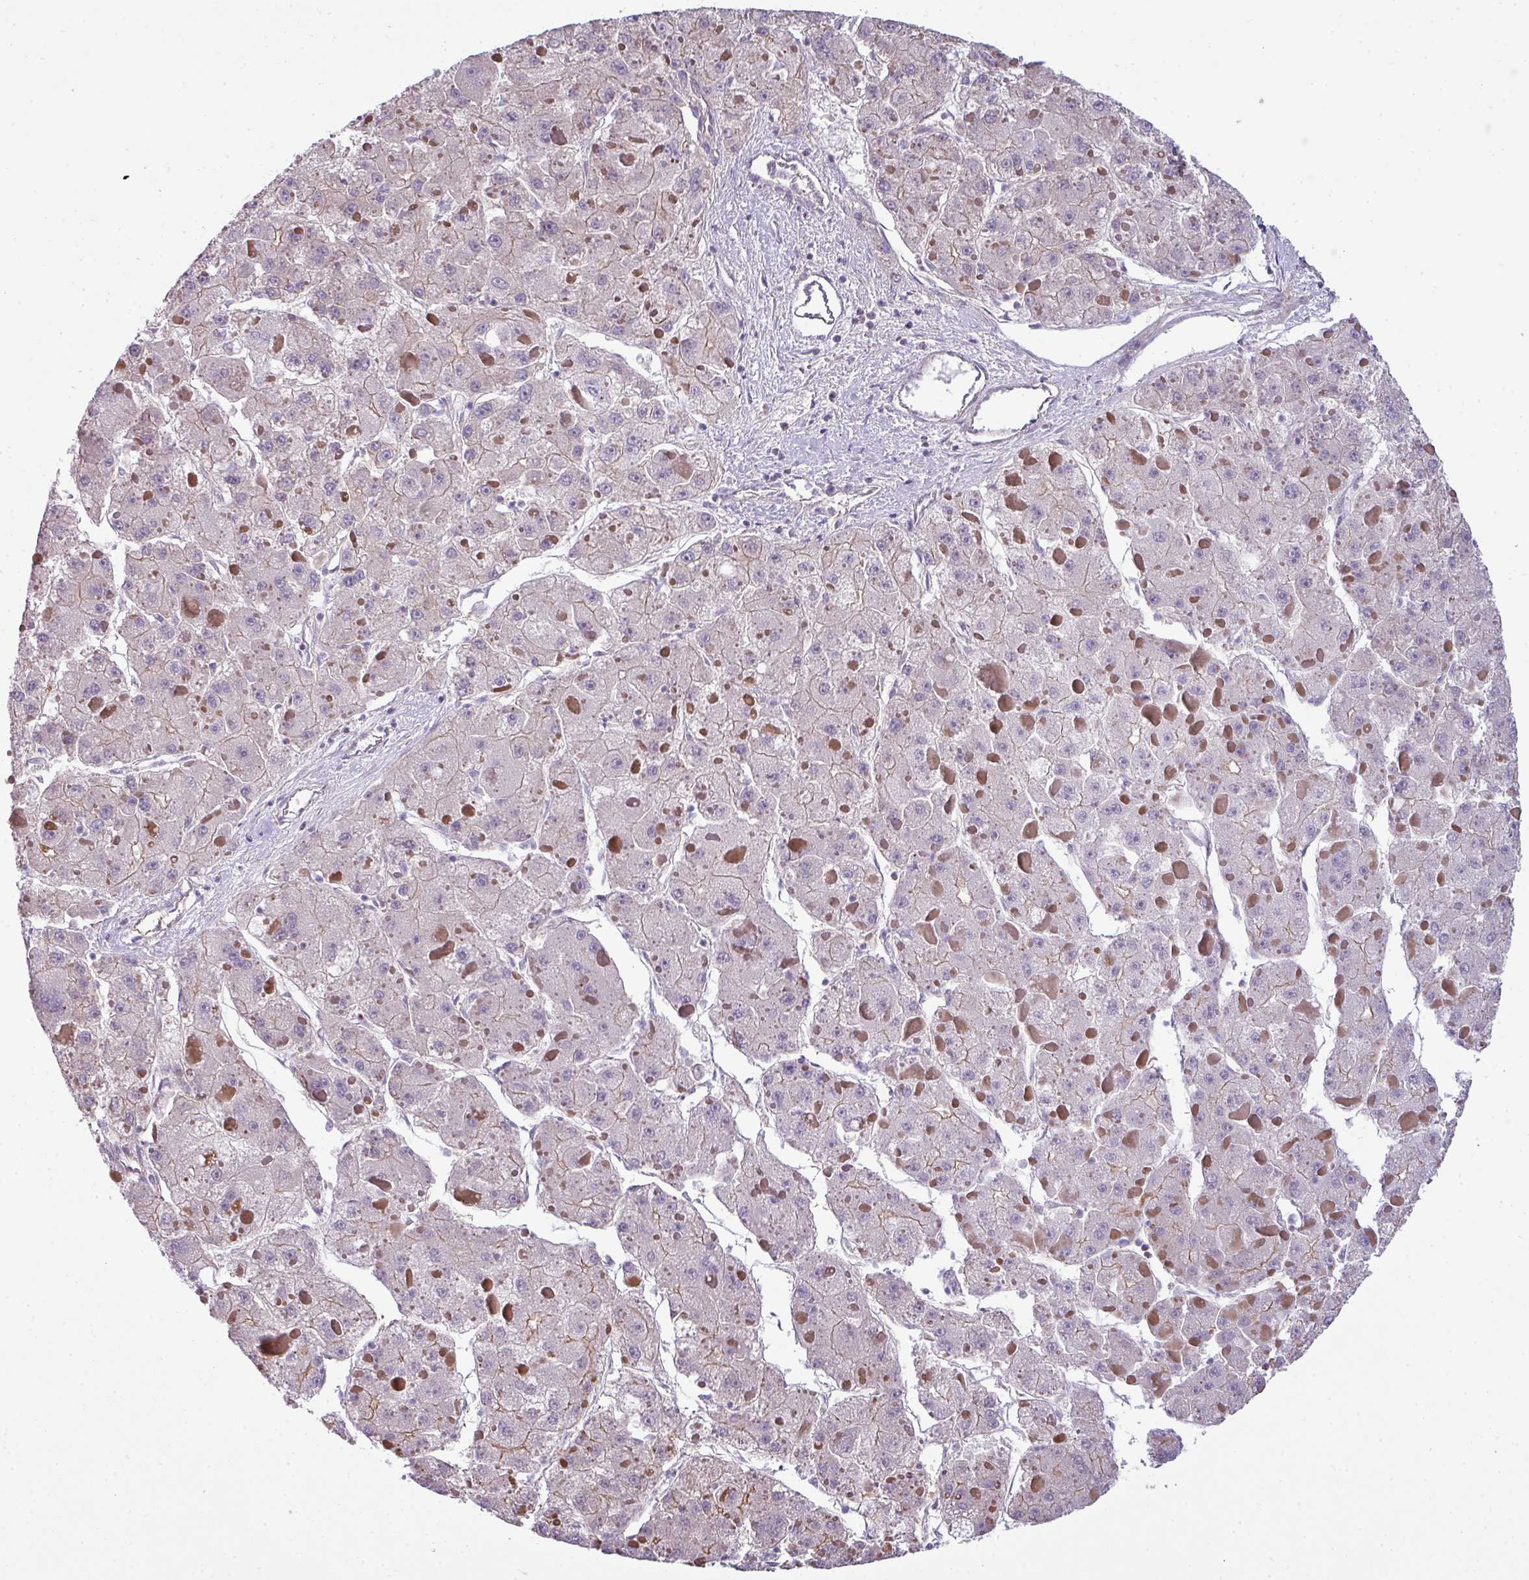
{"staining": {"intensity": "negative", "quantity": "none", "location": "none"}, "tissue": "liver cancer", "cell_type": "Tumor cells", "image_type": "cancer", "snomed": [{"axis": "morphology", "description": "Carcinoma, Hepatocellular, NOS"}, {"axis": "topography", "description": "Liver"}], "caption": "The photomicrograph reveals no staining of tumor cells in liver cancer (hepatocellular carcinoma).", "gene": "PALS2", "patient": {"sex": "female", "age": 73}}